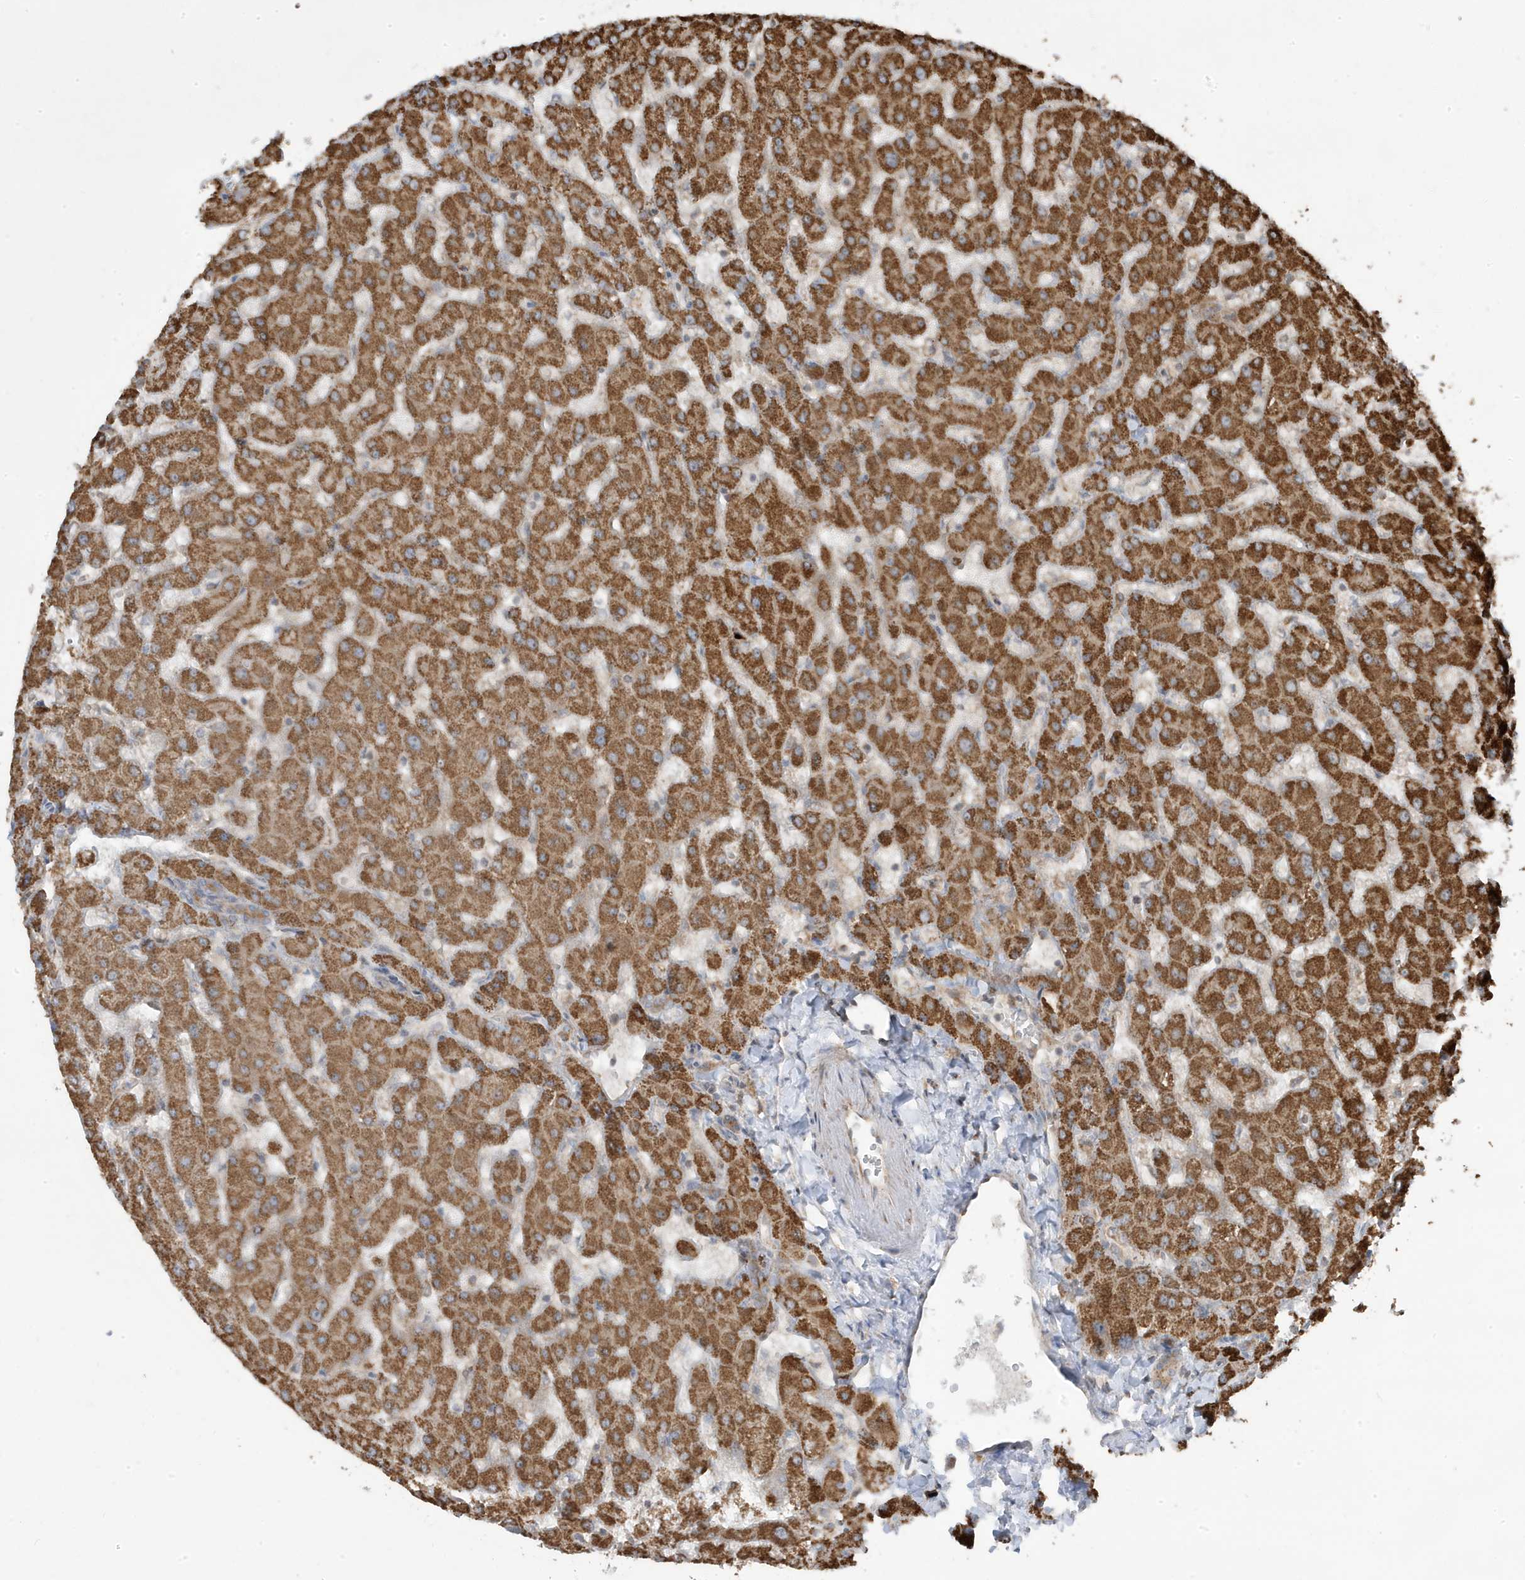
{"staining": {"intensity": "moderate", "quantity": ">75%", "location": "cytoplasmic/membranous"}, "tissue": "liver", "cell_type": "Cholangiocytes", "image_type": "normal", "snomed": [{"axis": "morphology", "description": "Normal tissue, NOS"}, {"axis": "topography", "description": "Liver"}], "caption": "DAB immunohistochemical staining of benign human liver shows moderate cytoplasmic/membranous protein expression in about >75% of cholangiocytes. Immunohistochemistry (ihc) stains the protein in brown and the nuclei are stained blue.", "gene": "CLUAP1", "patient": {"sex": "female", "age": 63}}